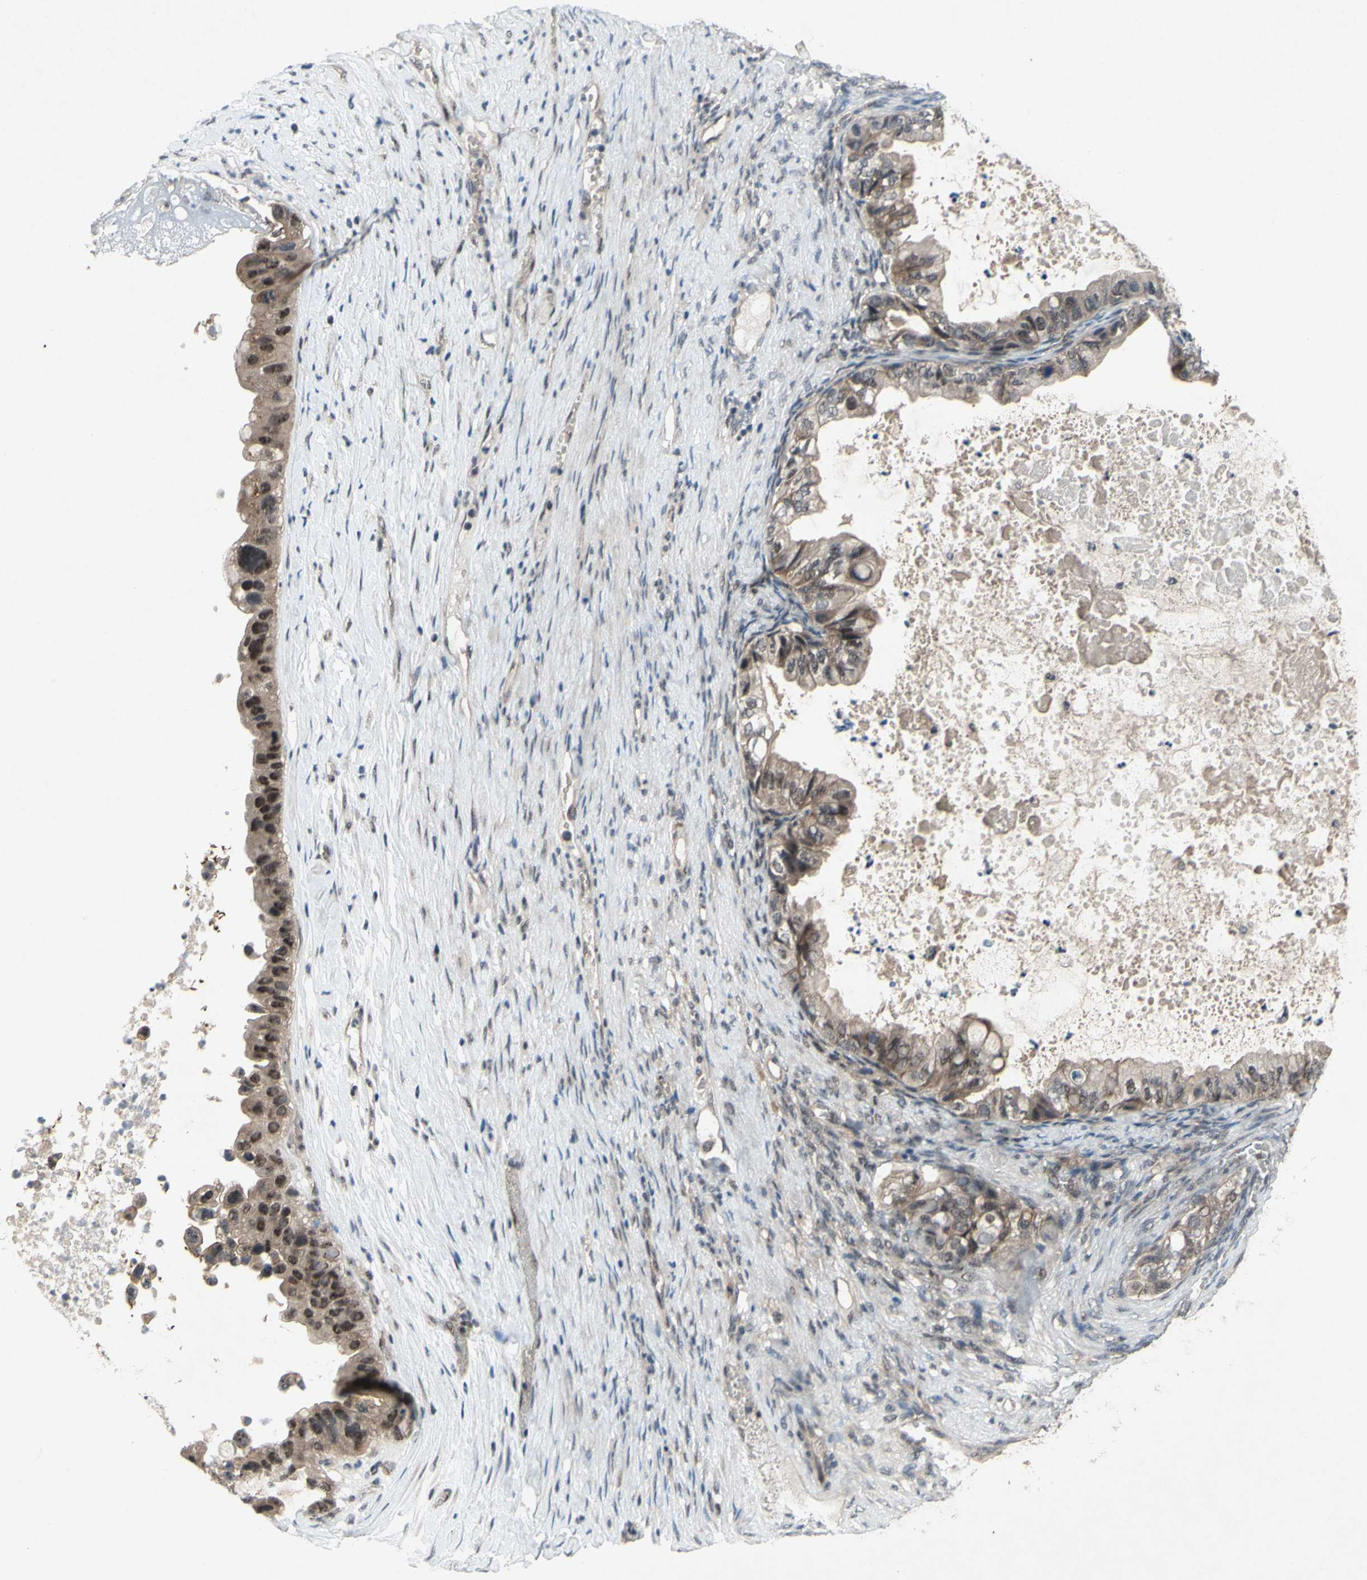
{"staining": {"intensity": "weak", "quantity": ">75%", "location": "cytoplasmic/membranous,nuclear"}, "tissue": "ovarian cancer", "cell_type": "Tumor cells", "image_type": "cancer", "snomed": [{"axis": "morphology", "description": "Cystadenocarcinoma, mucinous, NOS"}, {"axis": "topography", "description": "Ovary"}], "caption": "Brown immunohistochemical staining in human ovarian mucinous cystadenocarcinoma exhibits weak cytoplasmic/membranous and nuclear positivity in approximately >75% of tumor cells.", "gene": "TRDMT1", "patient": {"sex": "female", "age": 80}}